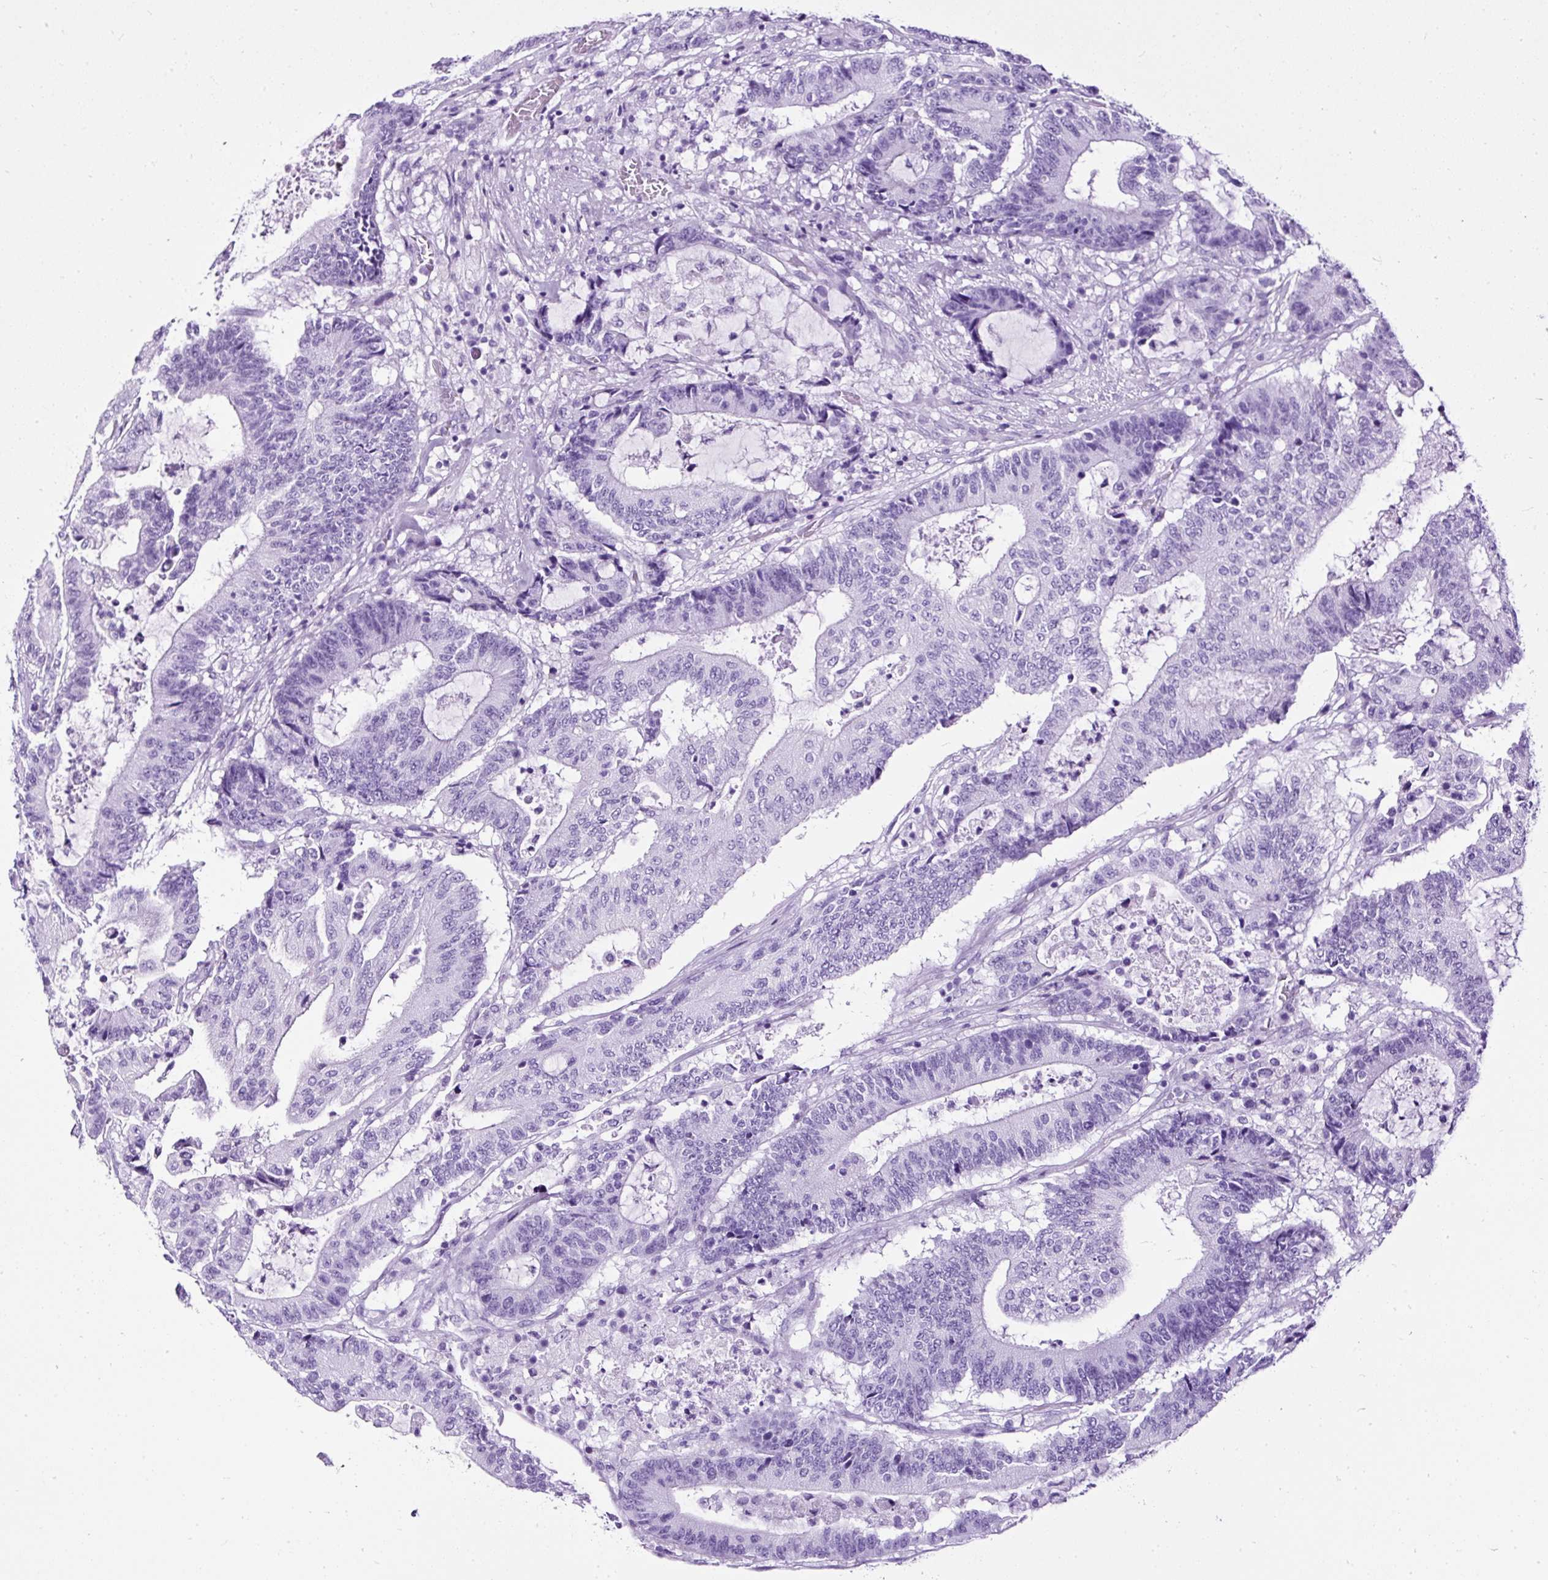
{"staining": {"intensity": "negative", "quantity": "none", "location": "none"}, "tissue": "colorectal cancer", "cell_type": "Tumor cells", "image_type": "cancer", "snomed": [{"axis": "morphology", "description": "Adenocarcinoma, NOS"}, {"axis": "topography", "description": "Colon"}], "caption": "Immunohistochemistry (IHC) micrograph of neoplastic tissue: colorectal cancer (adenocarcinoma) stained with DAB (3,3'-diaminobenzidine) displays no significant protein expression in tumor cells. Nuclei are stained in blue.", "gene": "NTS", "patient": {"sex": "female", "age": 84}}